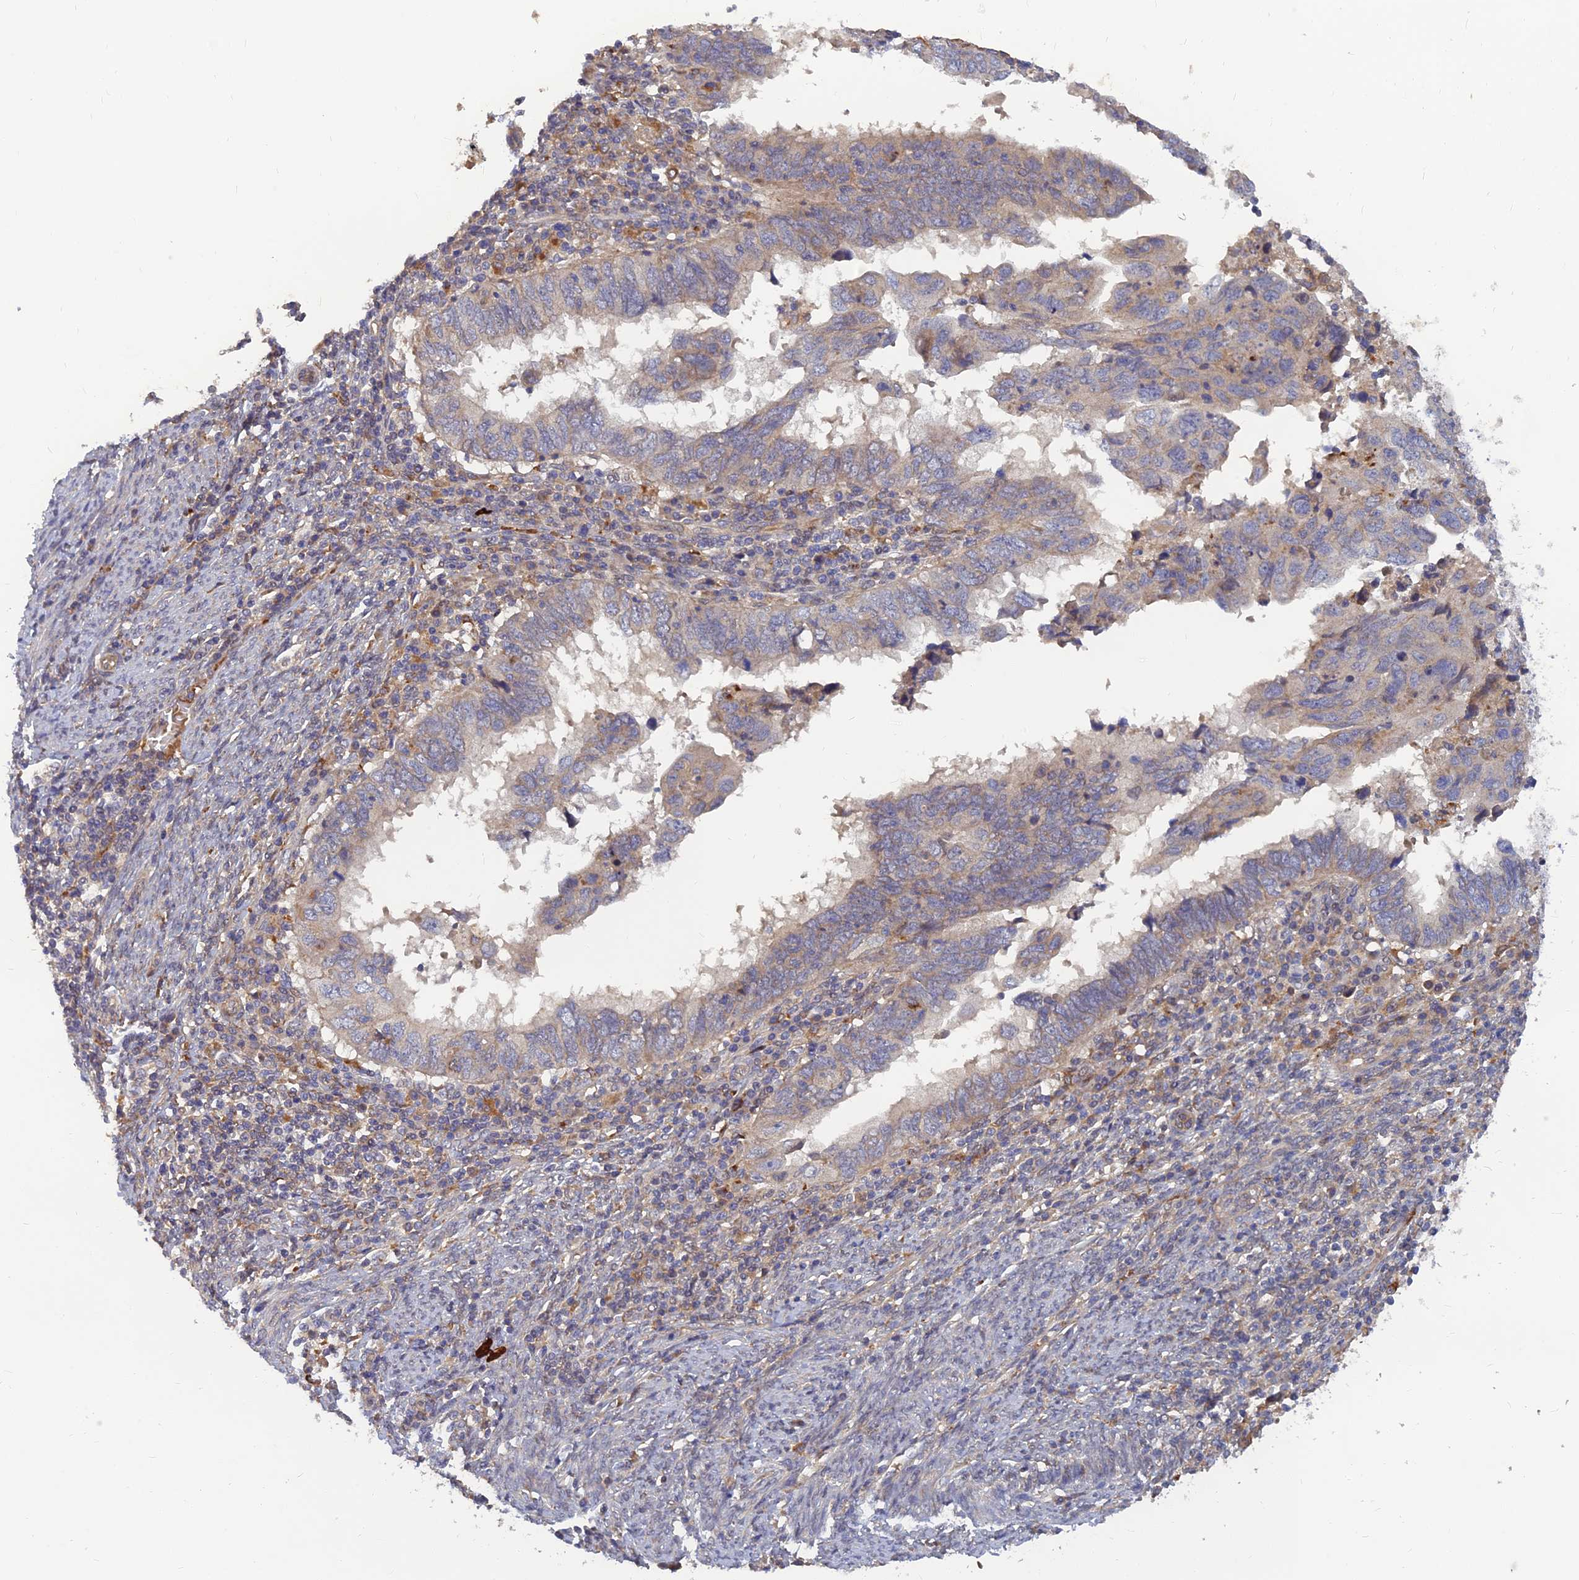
{"staining": {"intensity": "negative", "quantity": "none", "location": "none"}, "tissue": "endometrial cancer", "cell_type": "Tumor cells", "image_type": "cancer", "snomed": [{"axis": "morphology", "description": "Adenocarcinoma, NOS"}, {"axis": "topography", "description": "Uterus"}], "caption": "A high-resolution image shows immunohistochemistry (IHC) staining of endometrial cancer (adenocarcinoma), which displays no significant staining in tumor cells. (DAB (3,3'-diaminobenzidine) immunohistochemistry with hematoxylin counter stain).", "gene": "FAM151B", "patient": {"sex": "female", "age": 77}}